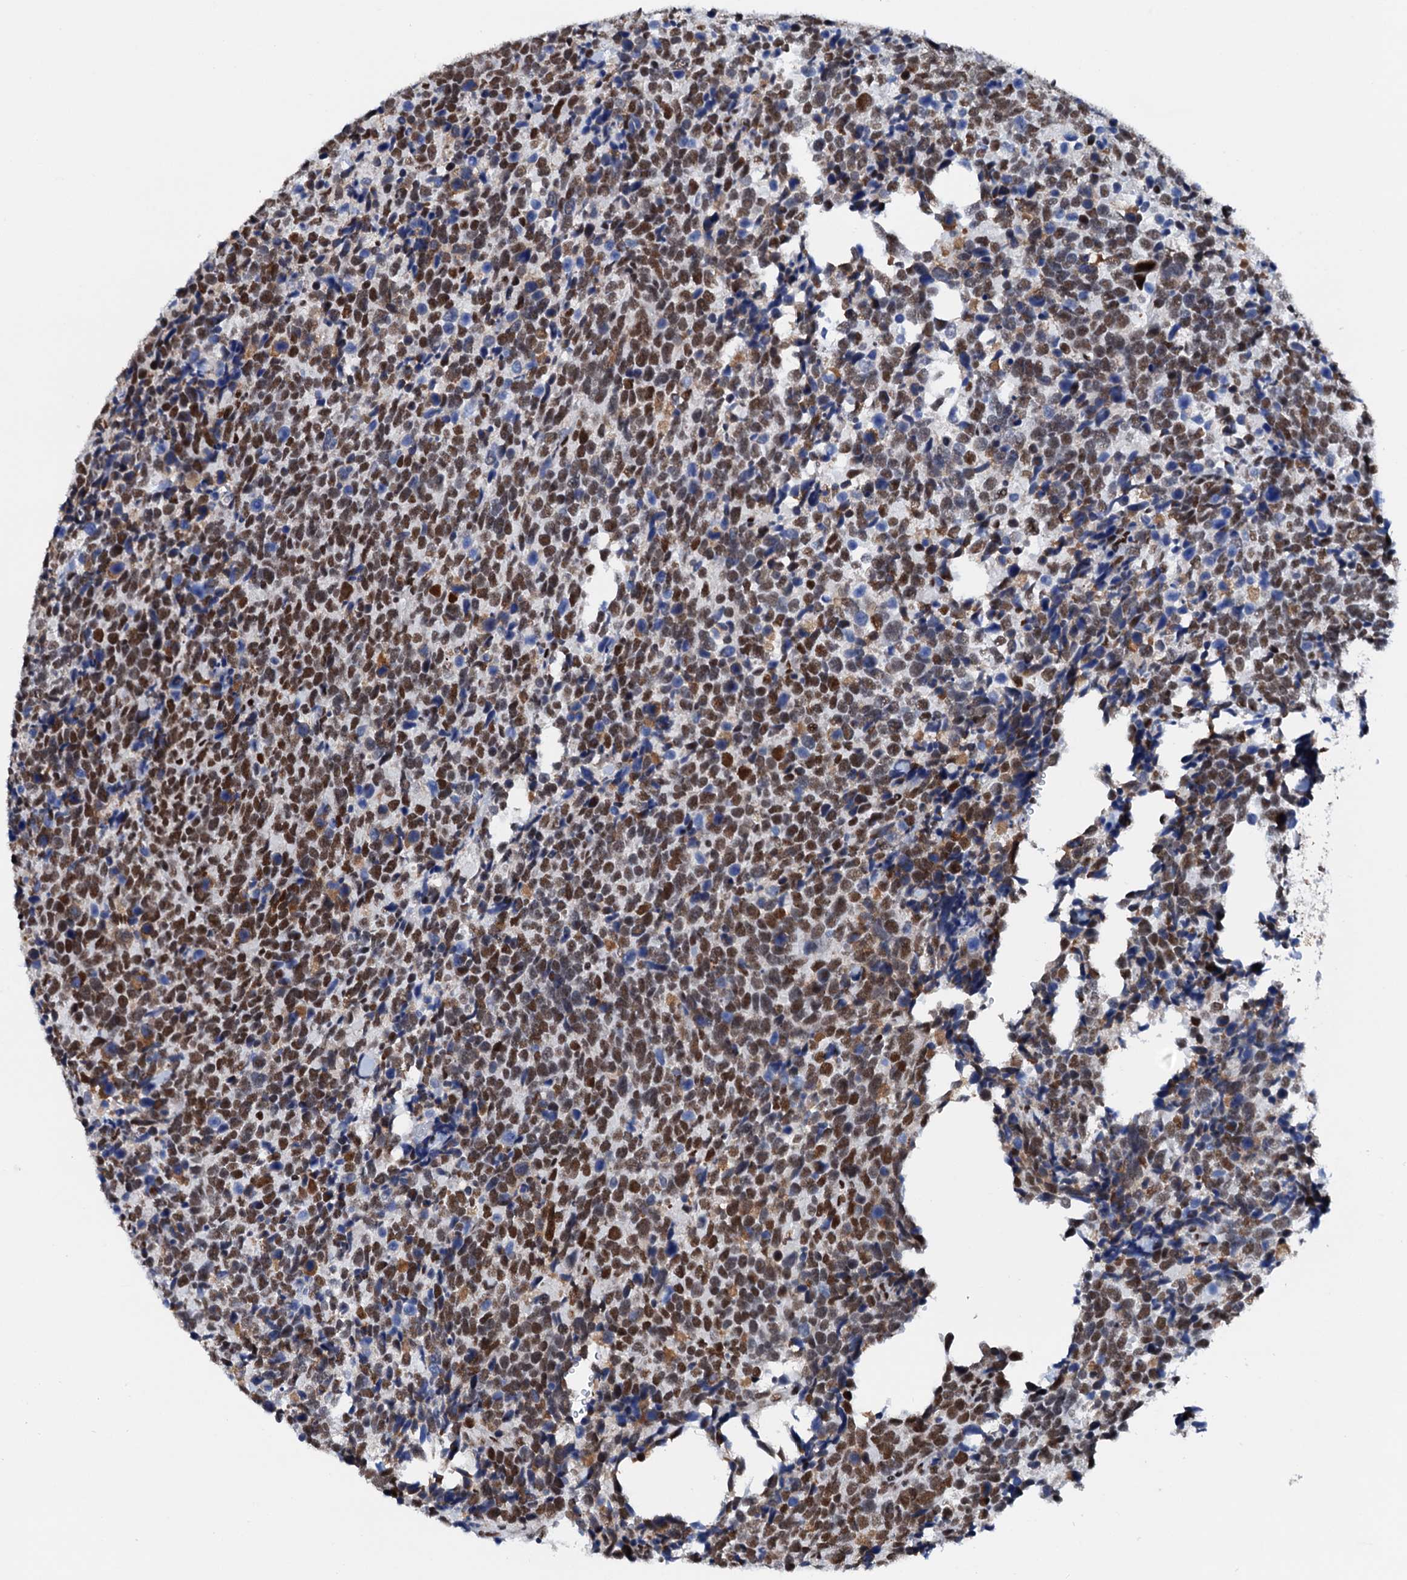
{"staining": {"intensity": "strong", "quantity": ">75%", "location": "nuclear"}, "tissue": "urothelial cancer", "cell_type": "Tumor cells", "image_type": "cancer", "snomed": [{"axis": "morphology", "description": "Urothelial carcinoma, High grade"}, {"axis": "topography", "description": "Urinary bladder"}], "caption": "Immunohistochemical staining of human urothelial carcinoma (high-grade) reveals high levels of strong nuclear staining in approximately >75% of tumor cells. Nuclei are stained in blue.", "gene": "SLTM", "patient": {"sex": "female", "age": 82}}